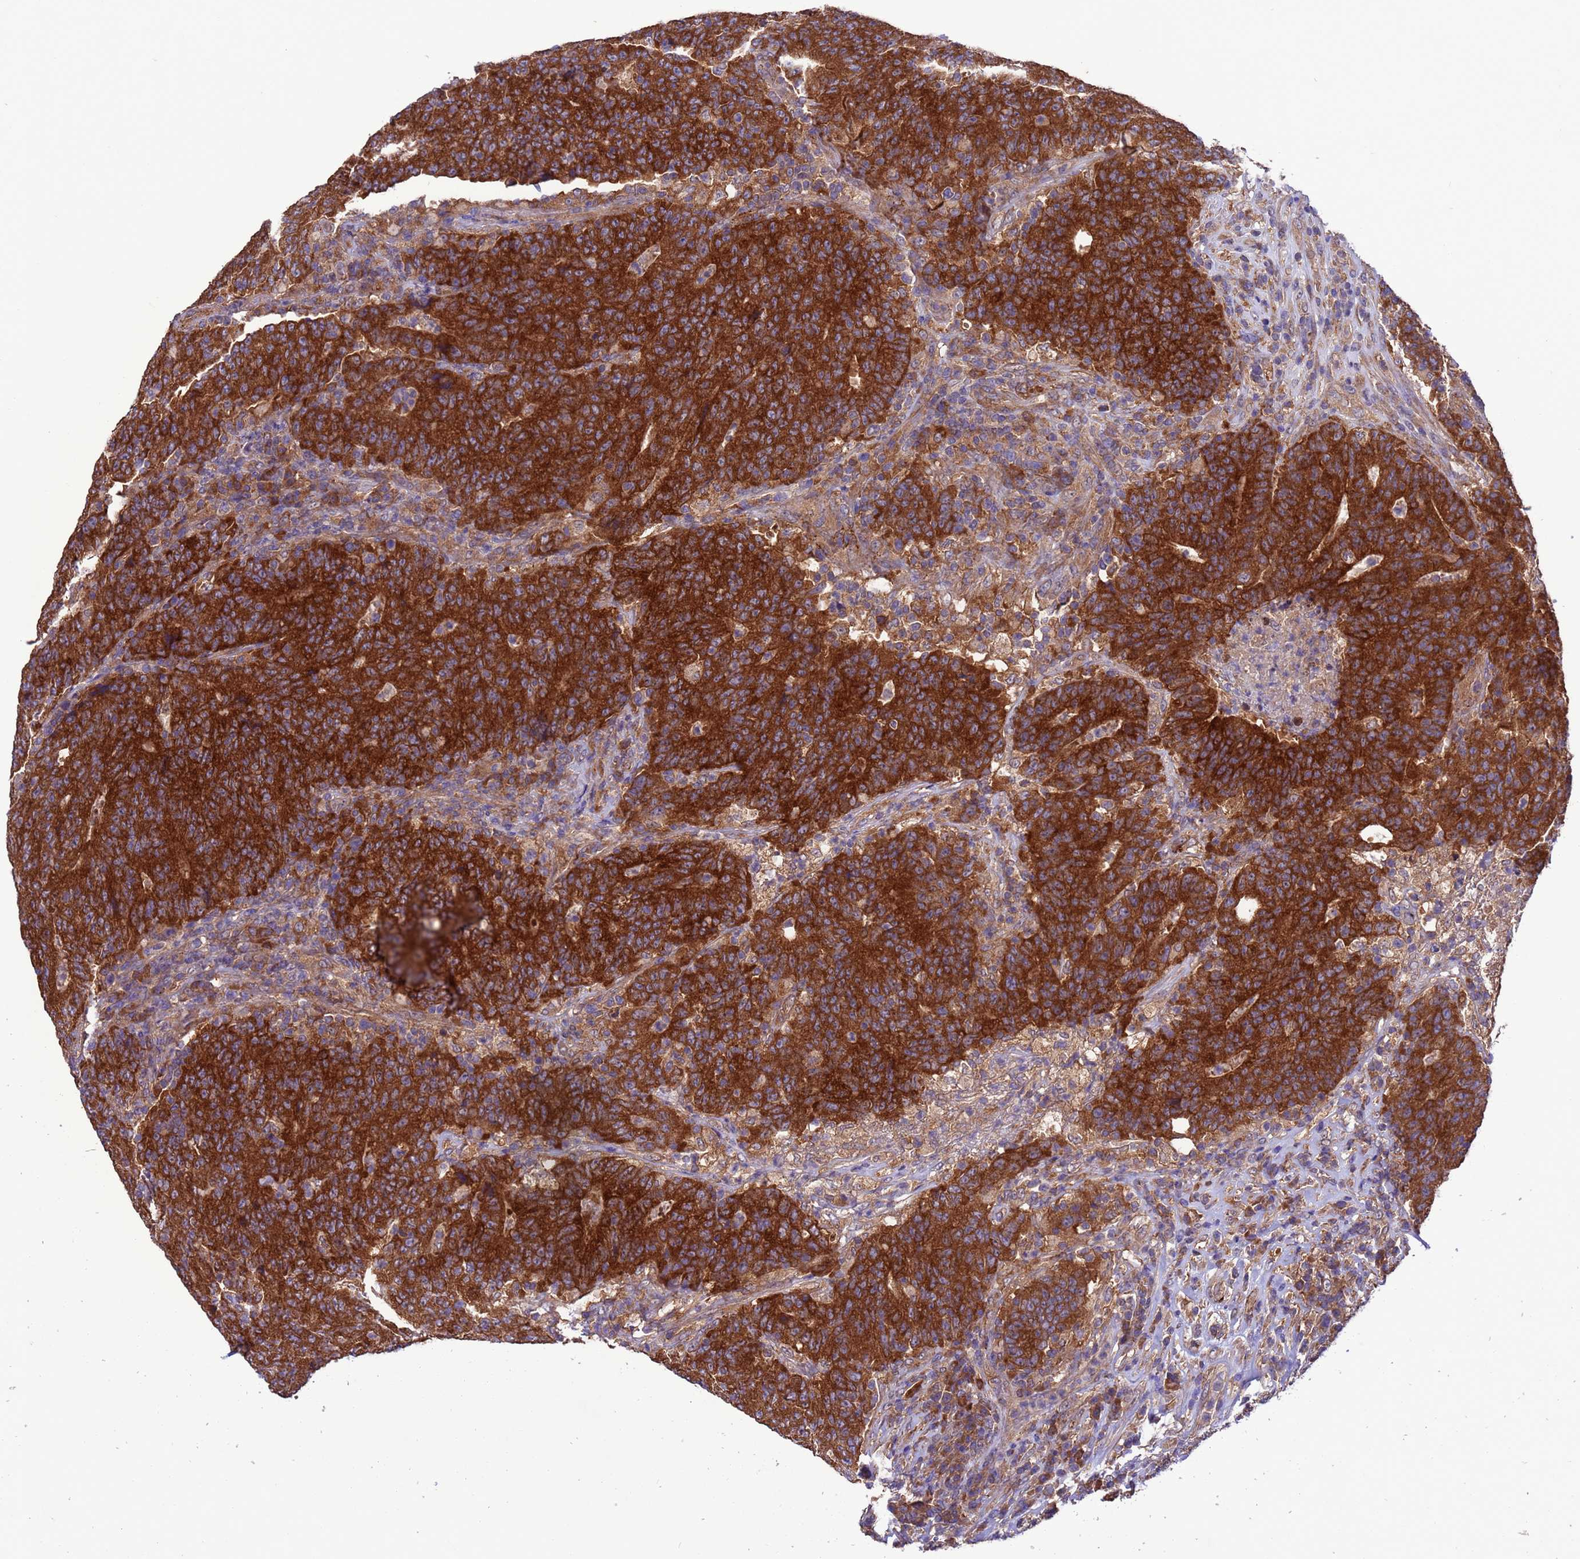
{"staining": {"intensity": "strong", "quantity": ">75%", "location": "cytoplasmic/membranous"}, "tissue": "colorectal cancer", "cell_type": "Tumor cells", "image_type": "cancer", "snomed": [{"axis": "morphology", "description": "Adenocarcinoma, NOS"}, {"axis": "topography", "description": "Colon"}], "caption": "The immunohistochemical stain shows strong cytoplasmic/membranous staining in tumor cells of adenocarcinoma (colorectal) tissue.", "gene": "ARHGAP12", "patient": {"sex": "female", "age": 75}}